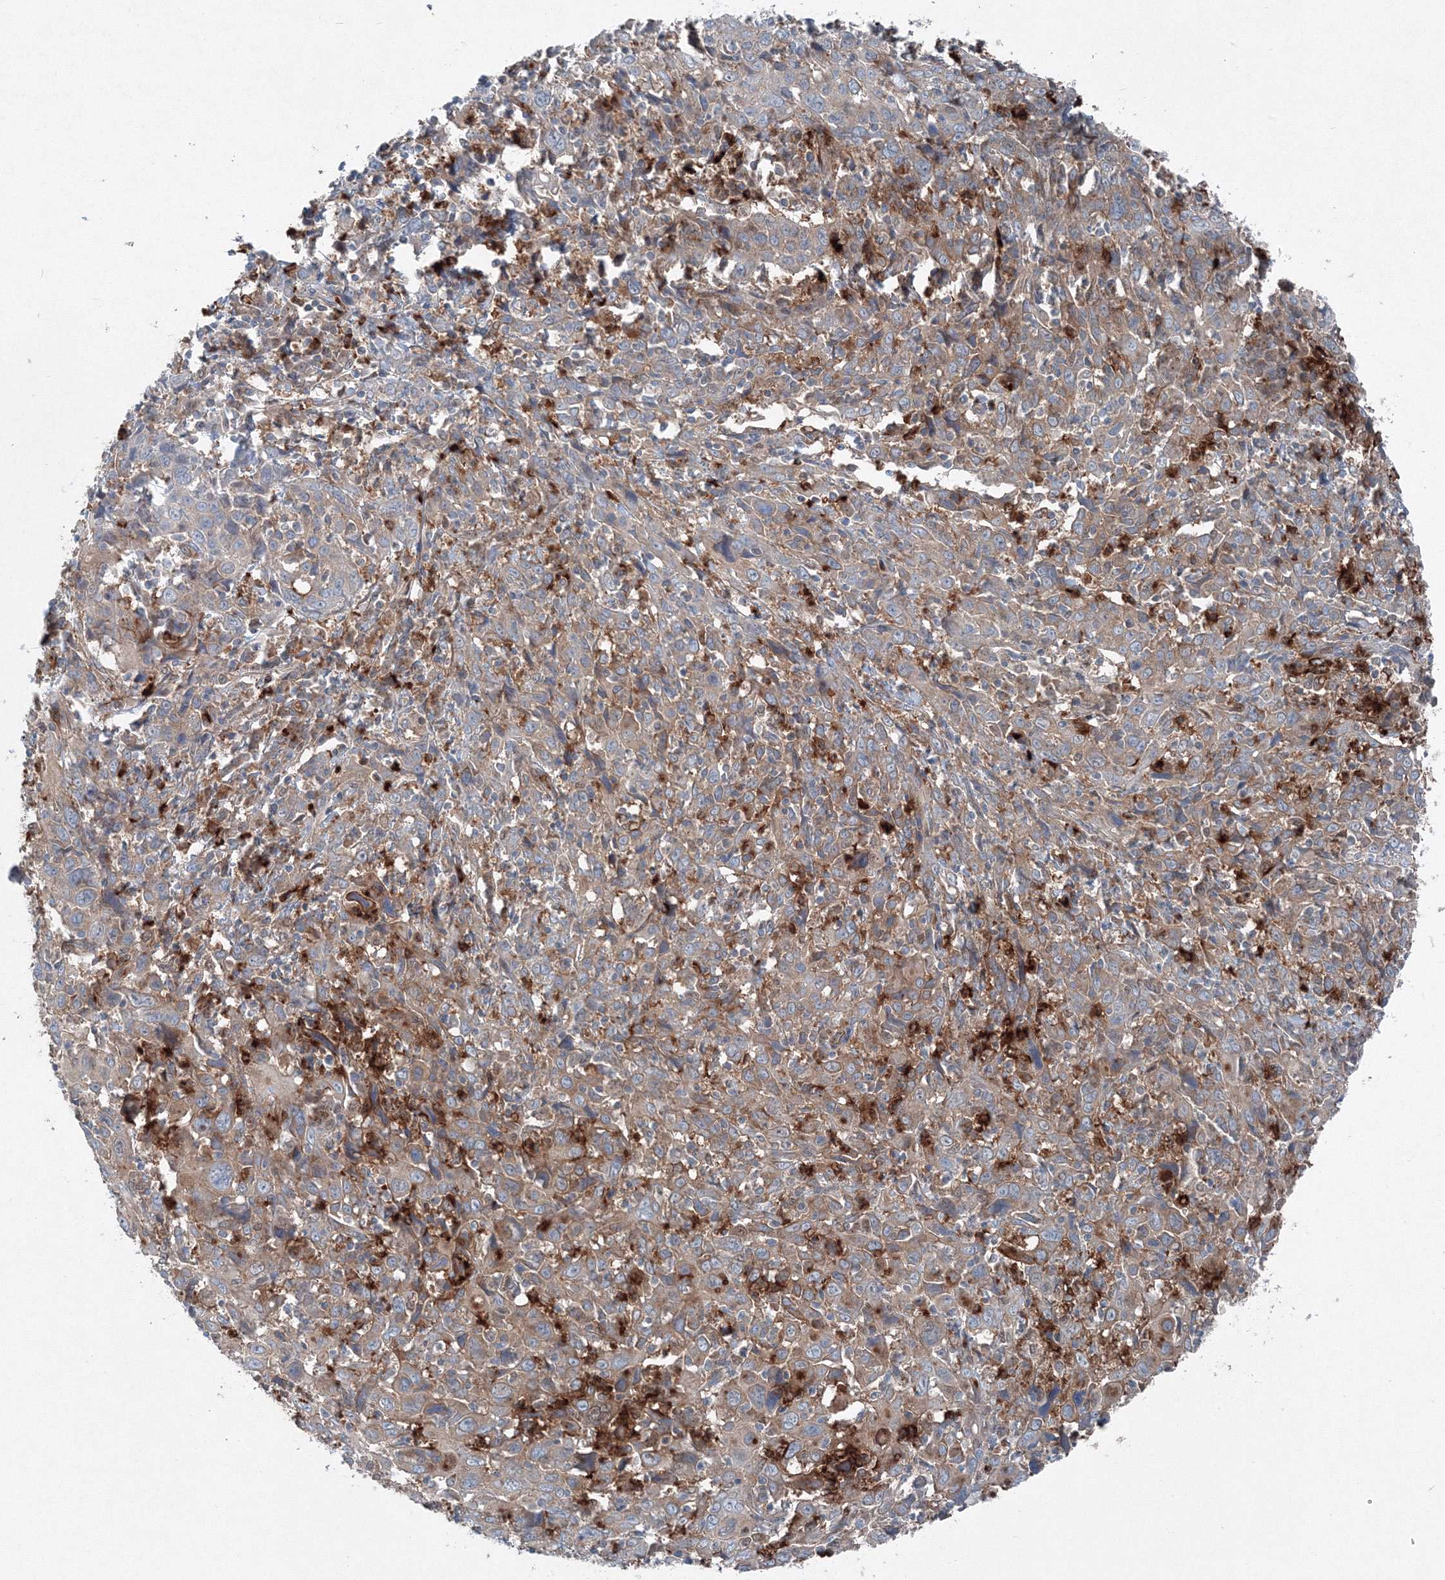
{"staining": {"intensity": "moderate", "quantity": "25%-75%", "location": "cytoplasmic/membranous"}, "tissue": "cervical cancer", "cell_type": "Tumor cells", "image_type": "cancer", "snomed": [{"axis": "morphology", "description": "Squamous cell carcinoma, NOS"}, {"axis": "topography", "description": "Cervix"}], "caption": "Cervical cancer (squamous cell carcinoma) stained for a protein (brown) exhibits moderate cytoplasmic/membranous positive staining in approximately 25%-75% of tumor cells.", "gene": "TPRKB", "patient": {"sex": "female", "age": 46}}